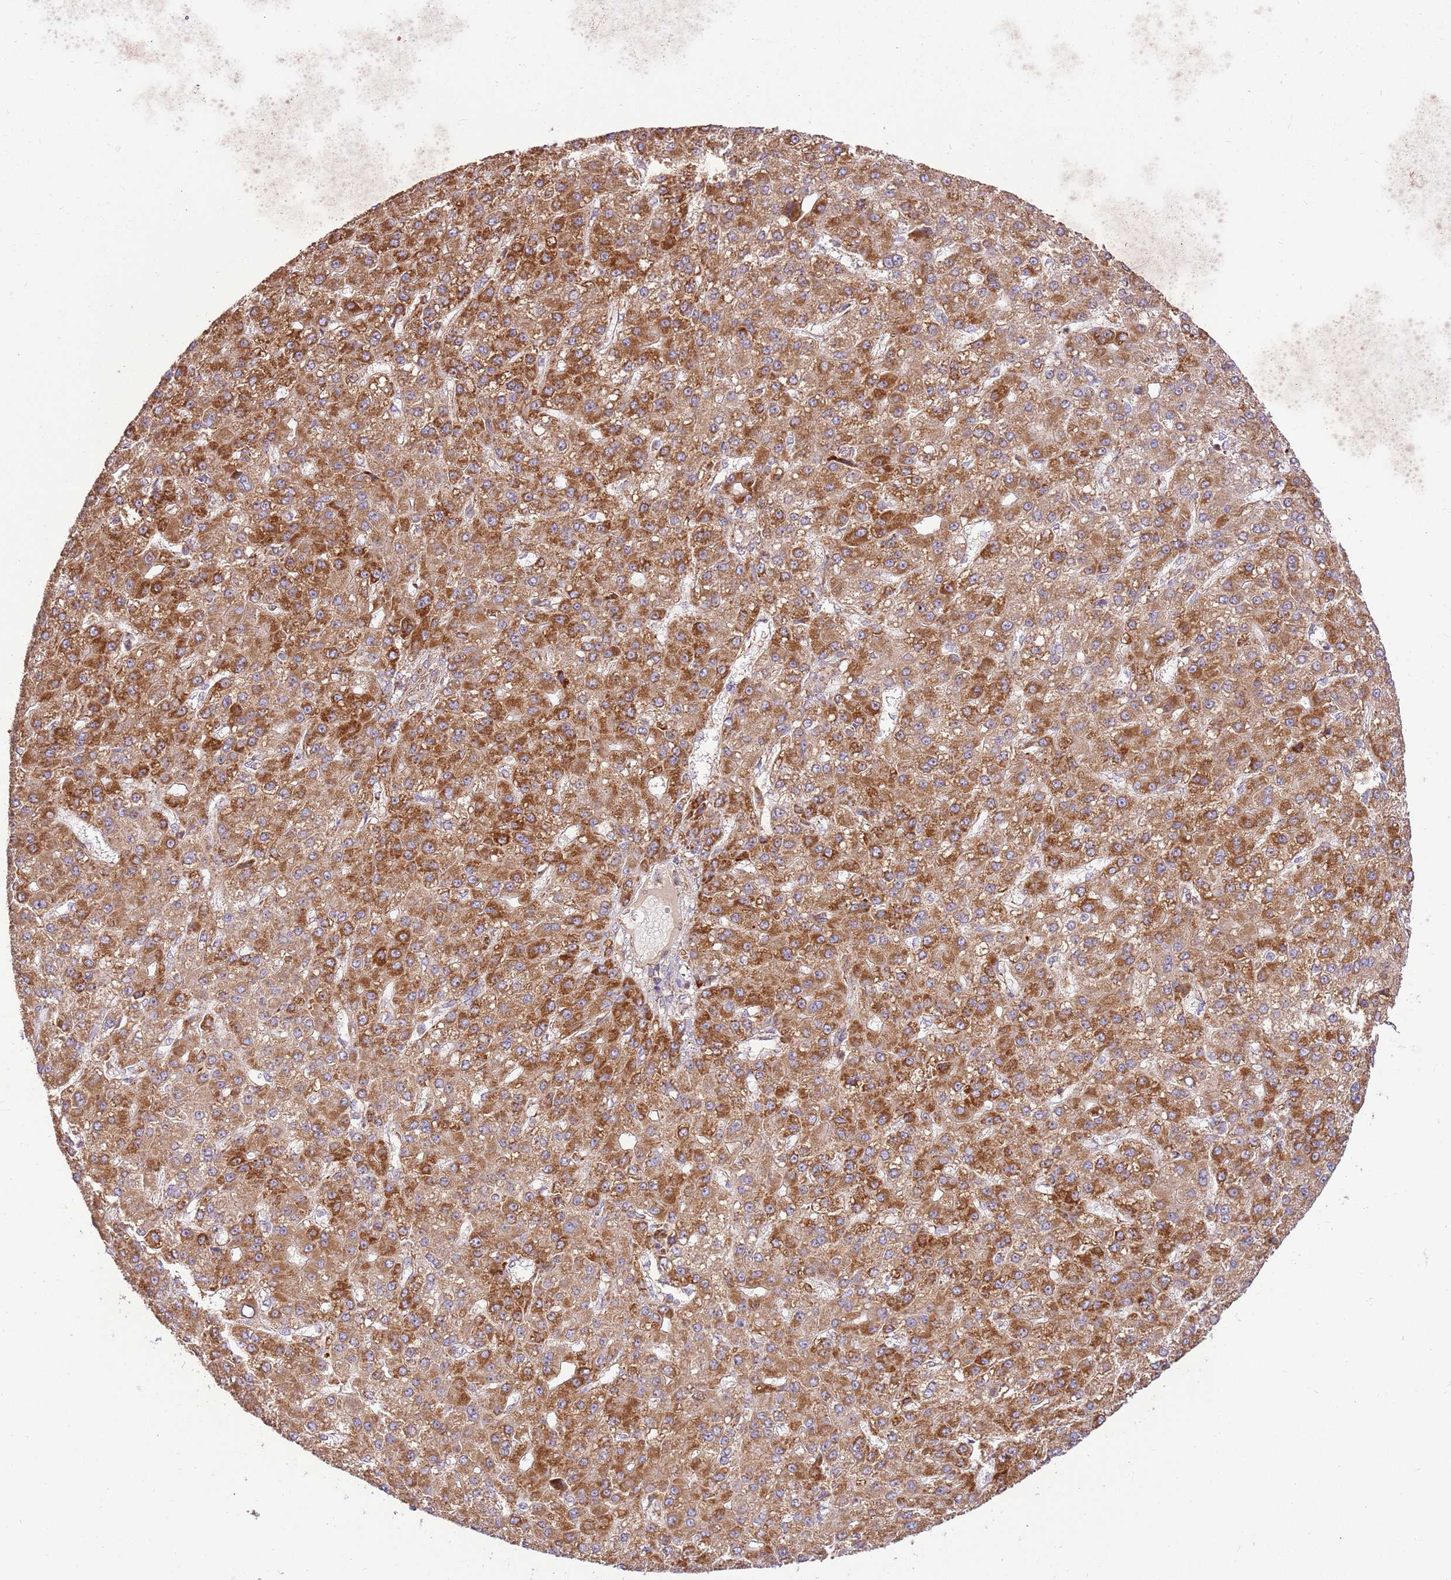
{"staining": {"intensity": "strong", "quantity": ">75%", "location": "cytoplasmic/membranous"}, "tissue": "liver cancer", "cell_type": "Tumor cells", "image_type": "cancer", "snomed": [{"axis": "morphology", "description": "Carcinoma, Hepatocellular, NOS"}, {"axis": "topography", "description": "Liver"}], "caption": "This histopathology image shows IHC staining of liver cancer, with high strong cytoplasmic/membranous staining in about >75% of tumor cells.", "gene": "SPATA2L", "patient": {"sex": "male", "age": 67}}